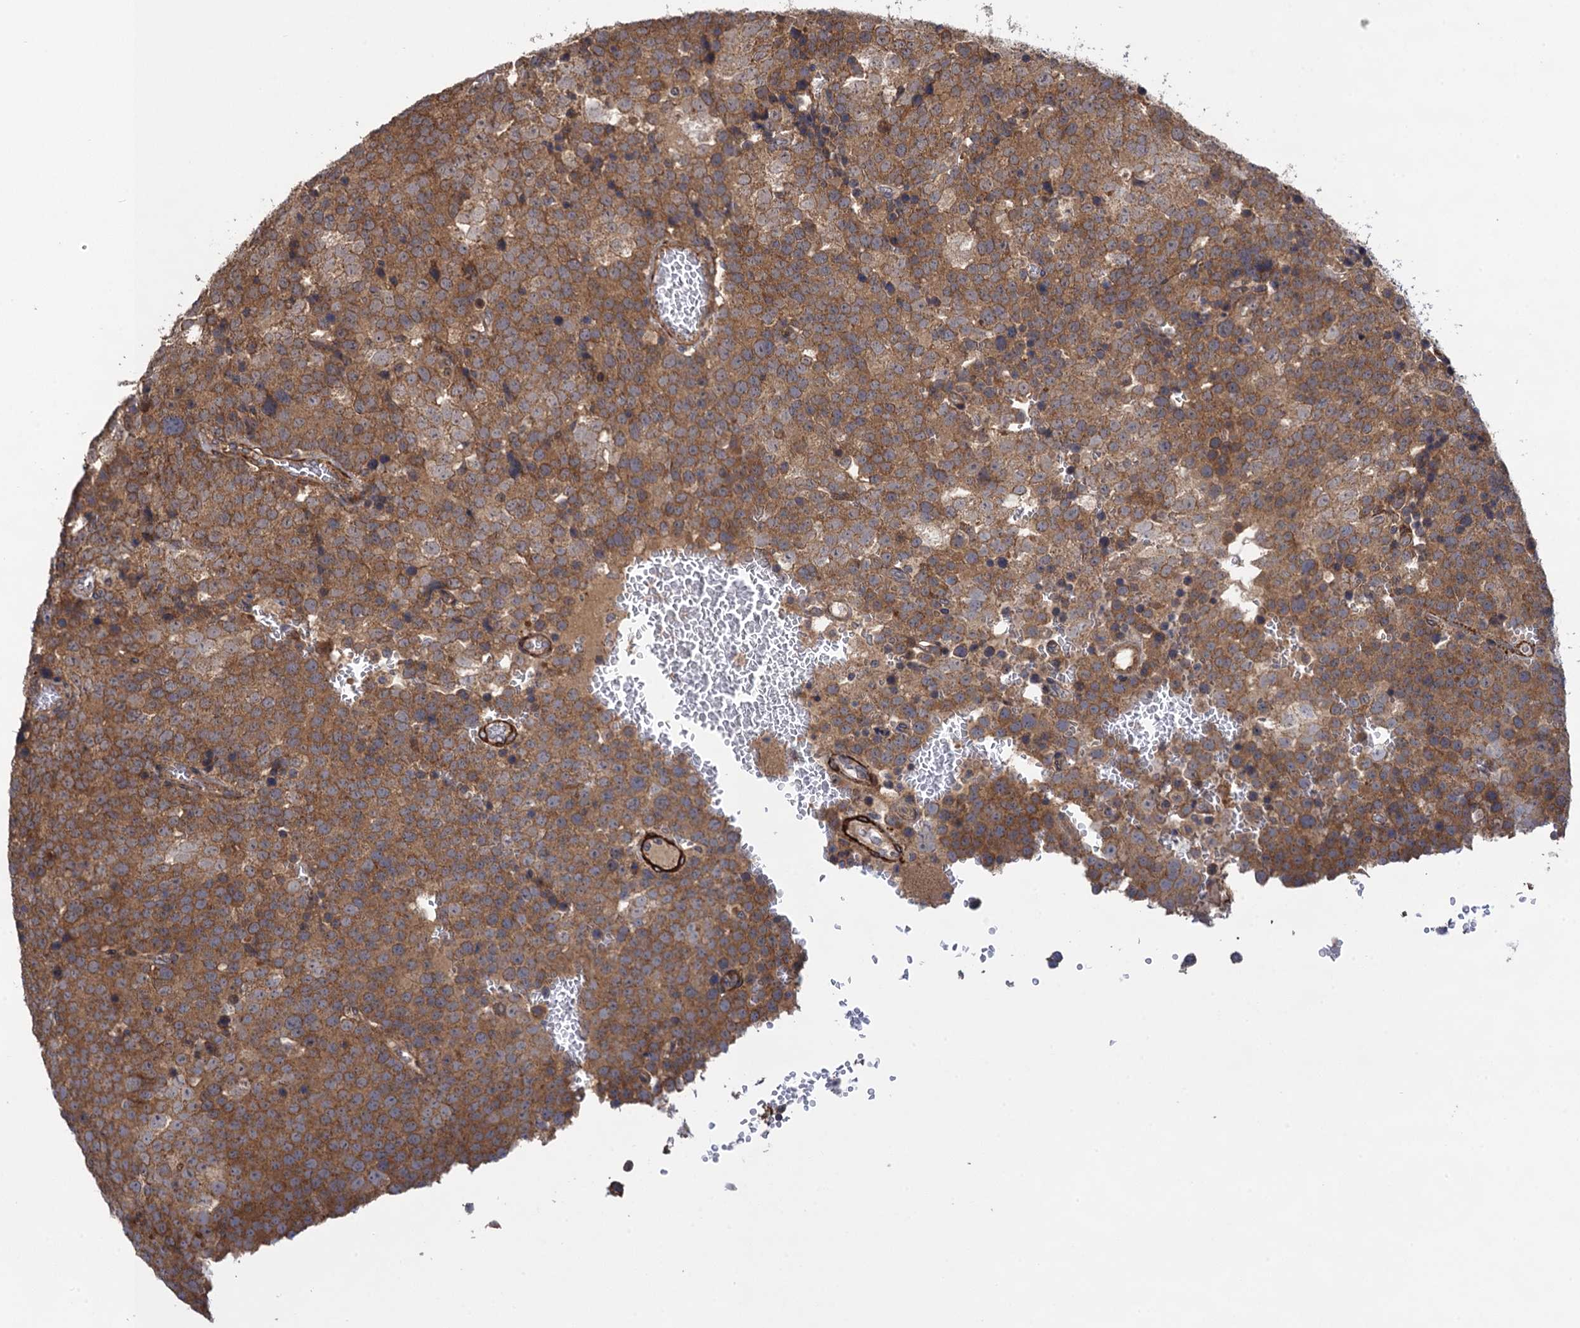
{"staining": {"intensity": "moderate", "quantity": ">75%", "location": "cytoplasmic/membranous"}, "tissue": "testis cancer", "cell_type": "Tumor cells", "image_type": "cancer", "snomed": [{"axis": "morphology", "description": "Seminoma, NOS"}, {"axis": "topography", "description": "Testis"}], "caption": "Tumor cells display moderate cytoplasmic/membranous staining in about >75% of cells in seminoma (testis).", "gene": "WDR88", "patient": {"sex": "male", "age": 71}}